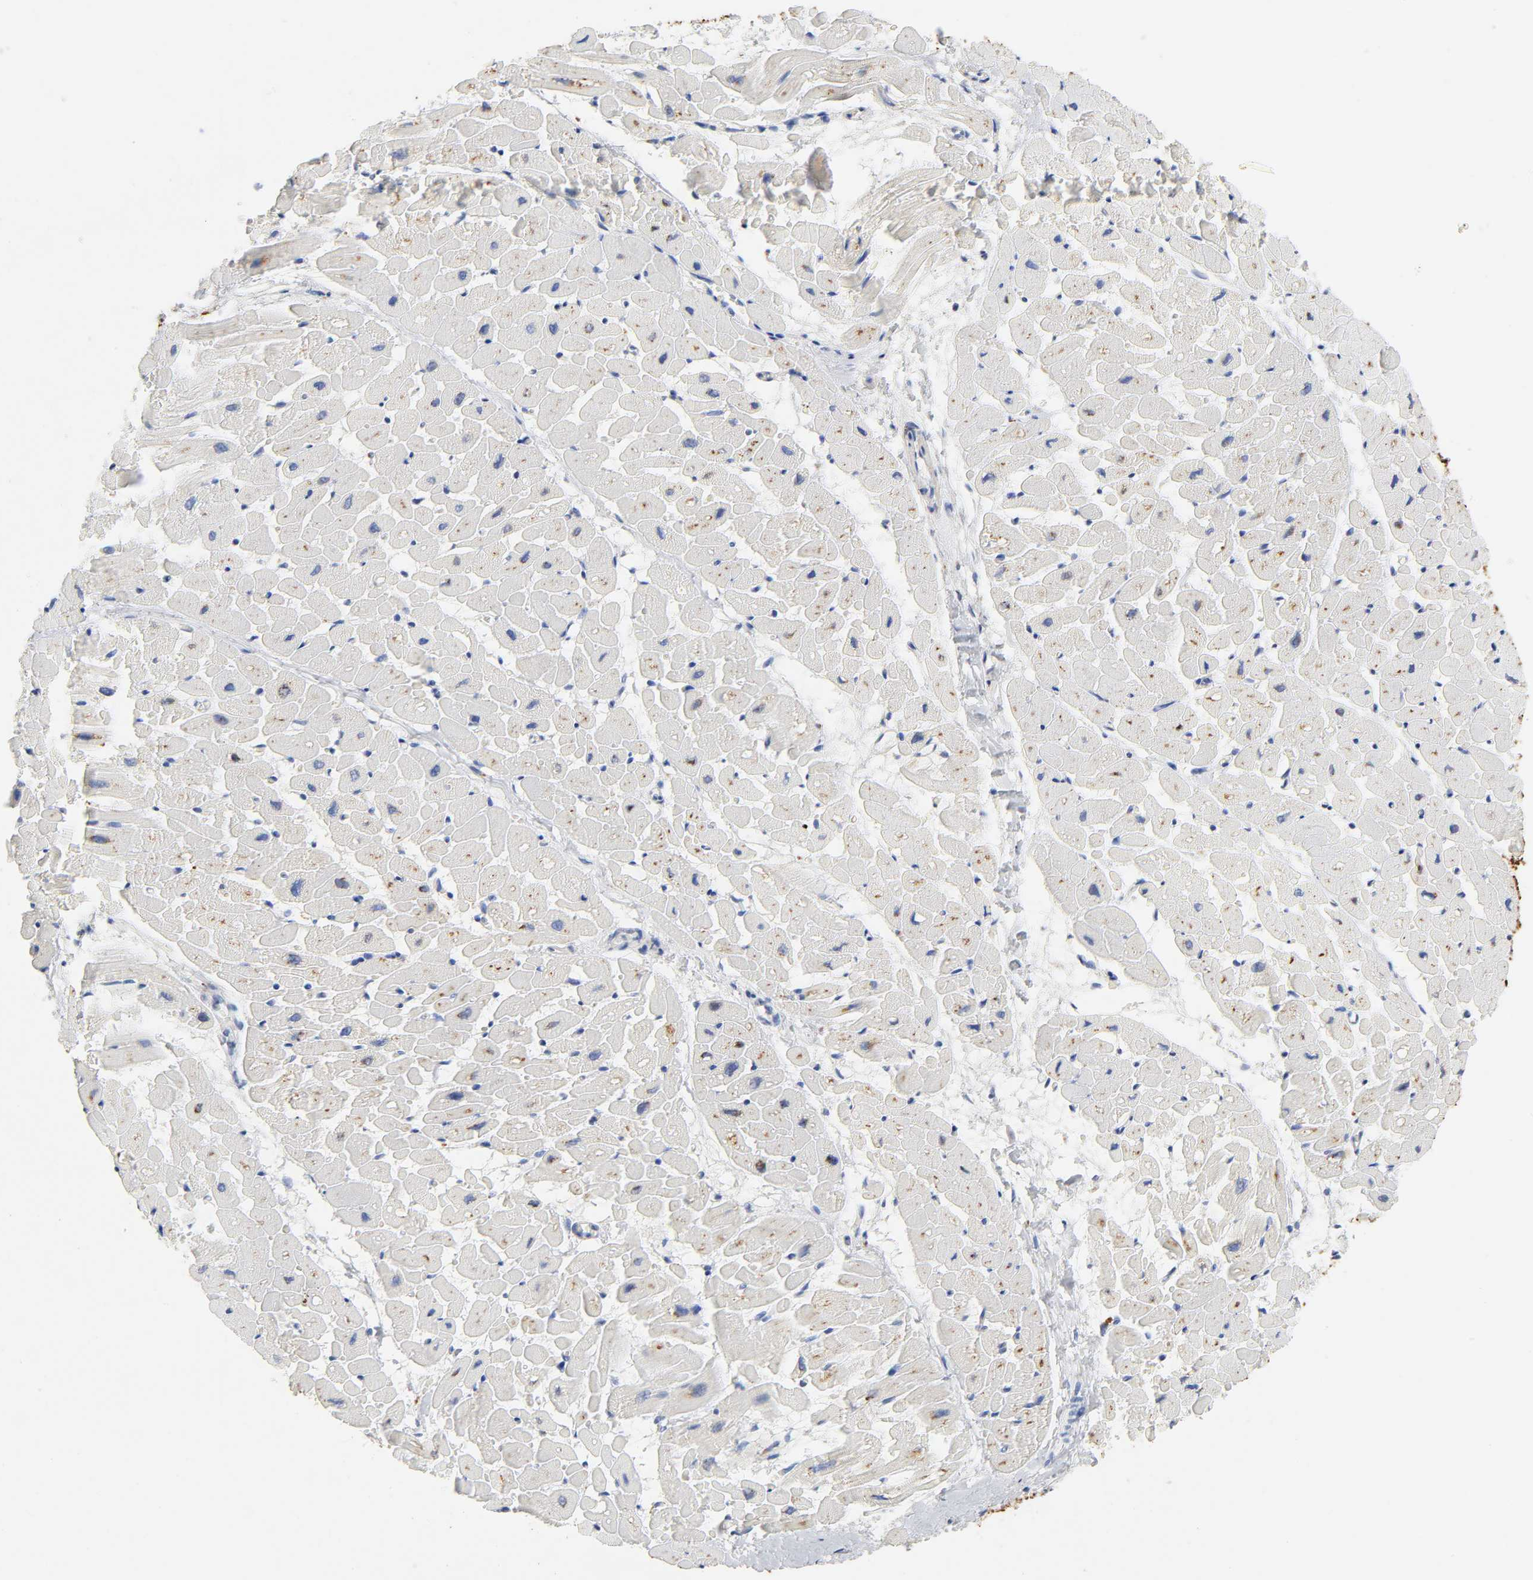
{"staining": {"intensity": "moderate", "quantity": "25%-75%", "location": "cytoplasmic/membranous"}, "tissue": "heart muscle", "cell_type": "Cardiomyocytes", "image_type": "normal", "snomed": [{"axis": "morphology", "description": "Normal tissue, NOS"}, {"axis": "topography", "description": "Heart"}], "caption": "IHC (DAB) staining of normal heart muscle demonstrates moderate cytoplasmic/membranous protein expression in about 25%-75% of cardiomyocytes.", "gene": "PLP1", "patient": {"sex": "male", "age": 45}}